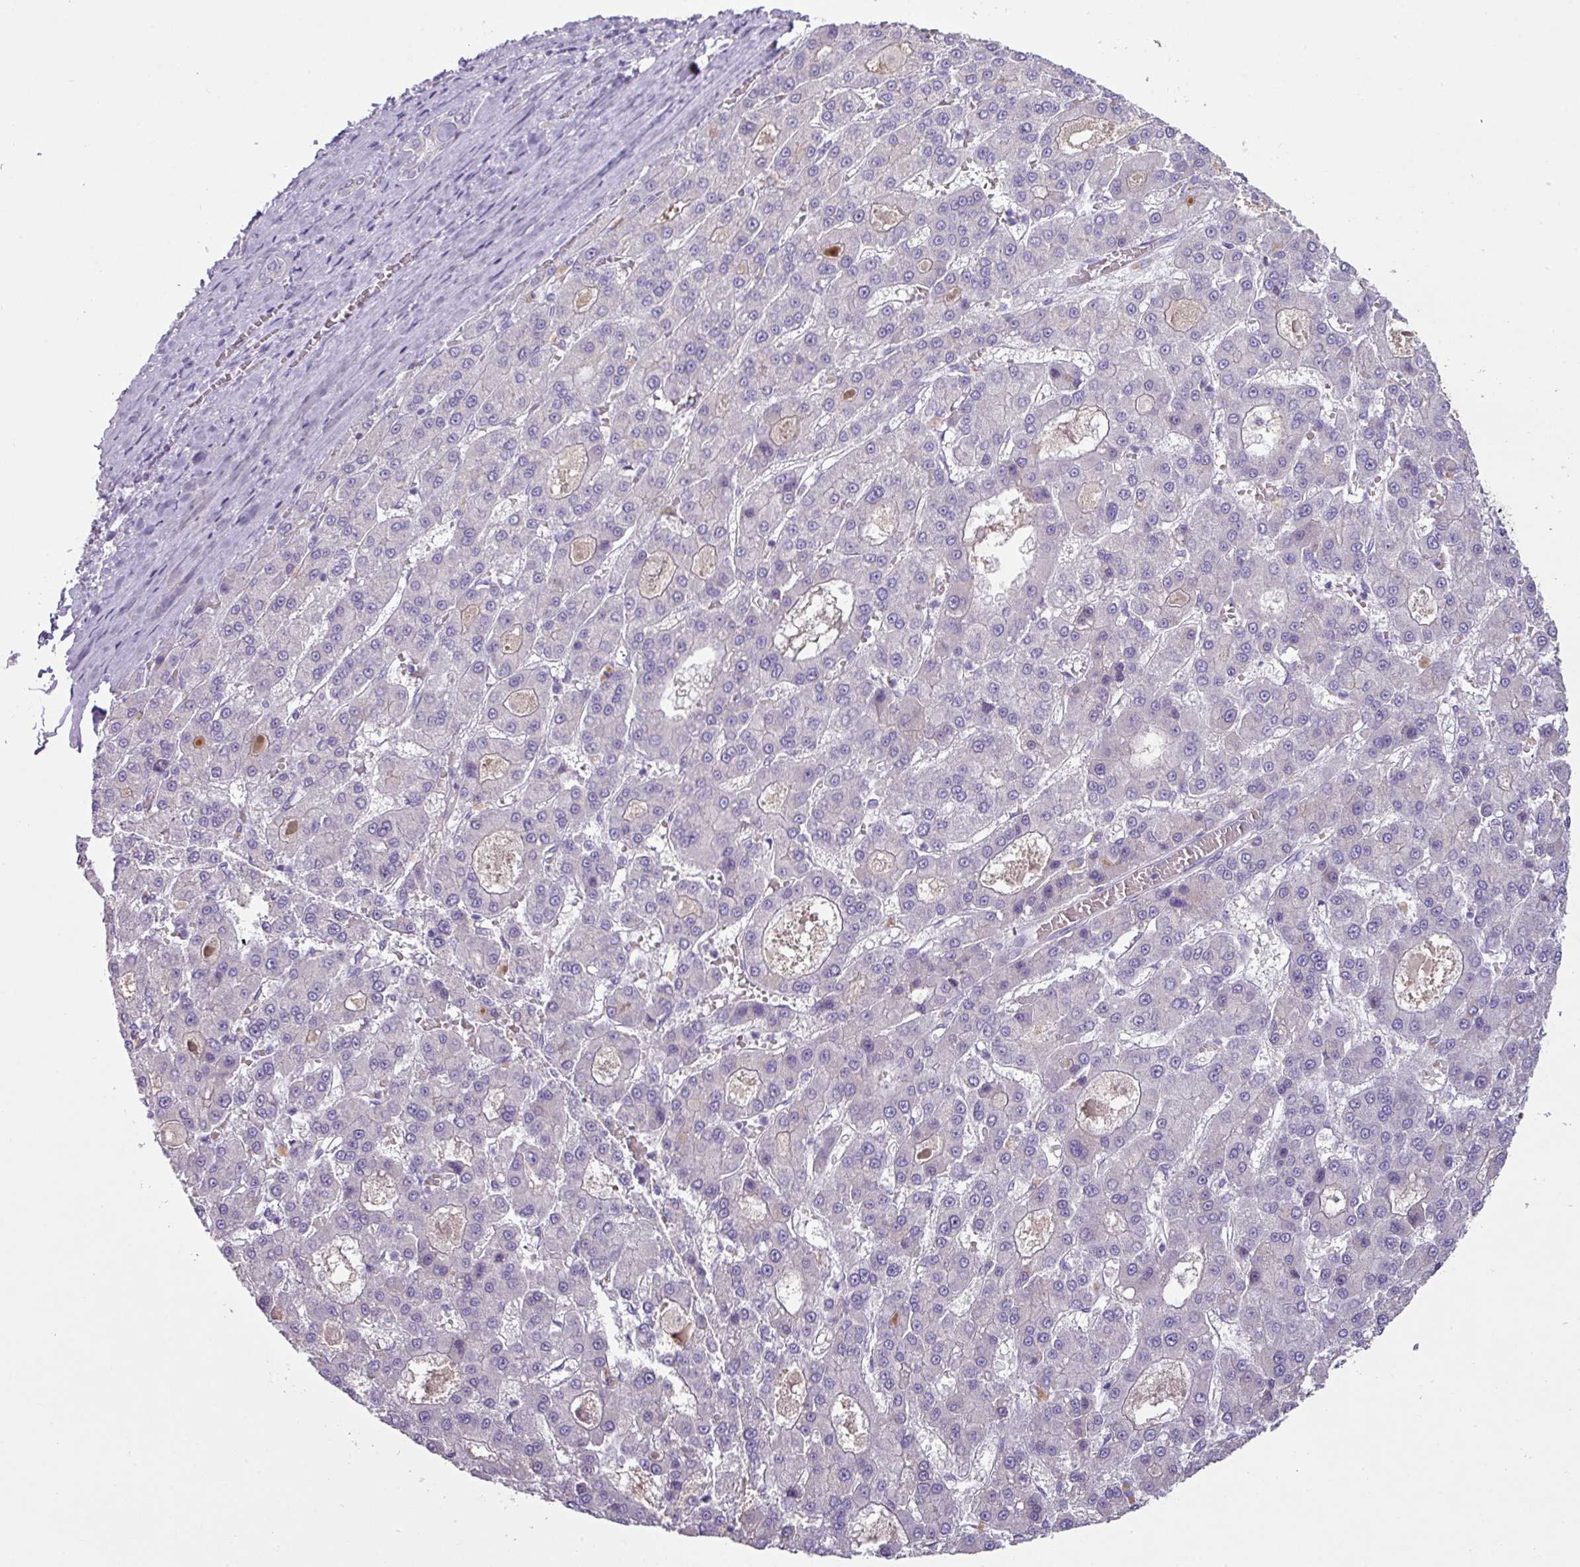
{"staining": {"intensity": "negative", "quantity": "none", "location": "none"}, "tissue": "liver cancer", "cell_type": "Tumor cells", "image_type": "cancer", "snomed": [{"axis": "morphology", "description": "Carcinoma, Hepatocellular, NOS"}, {"axis": "topography", "description": "Liver"}], "caption": "A high-resolution image shows immunohistochemistry (IHC) staining of liver cancer, which demonstrates no significant staining in tumor cells. Nuclei are stained in blue.", "gene": "OR6C6", "patient": {"sex": "male", "age": 70}}